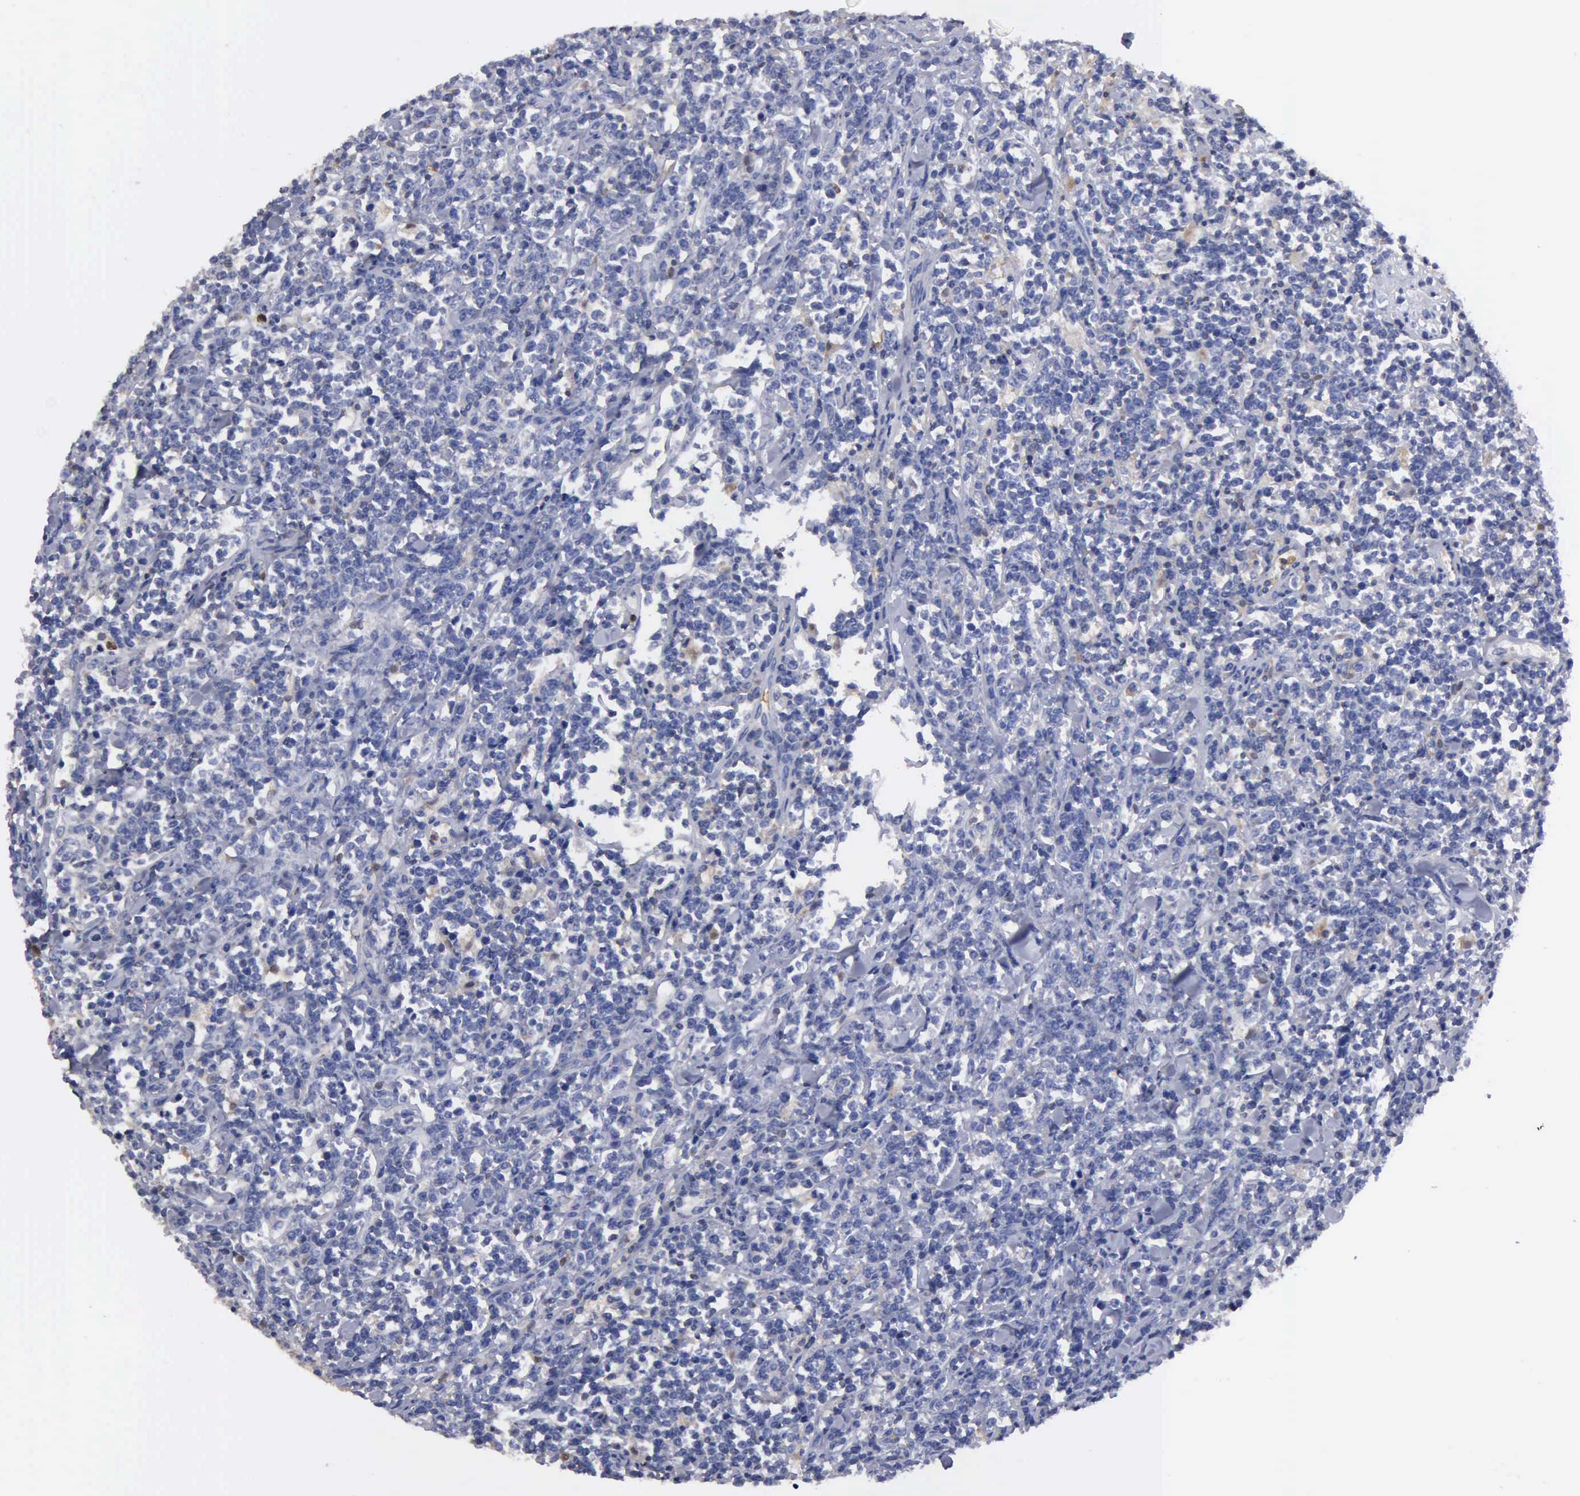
{"staining": {"intensity": "negative", "quantity": "none", "location": "none"}, "tissue": "lymphoma", "cell_type": "Tumor cells", "image_type": "cancer", "snomed": [{"axis": "morphology", "description": "Malignant lymphoma, non-Hodgkin's type, High grade"}, {"axis": "topography", "description": "Small intestine"}, {"axis": "topography", "description": "Colon"}], "caption": "High magnification brightfield microscopy of lymphoma stained with DAB (brown) and counterstained with hematoxylin (blue): tumor cells show no significant staining.", "gene": "G6PD", "patient": {"sex": "male", "age": 8}}